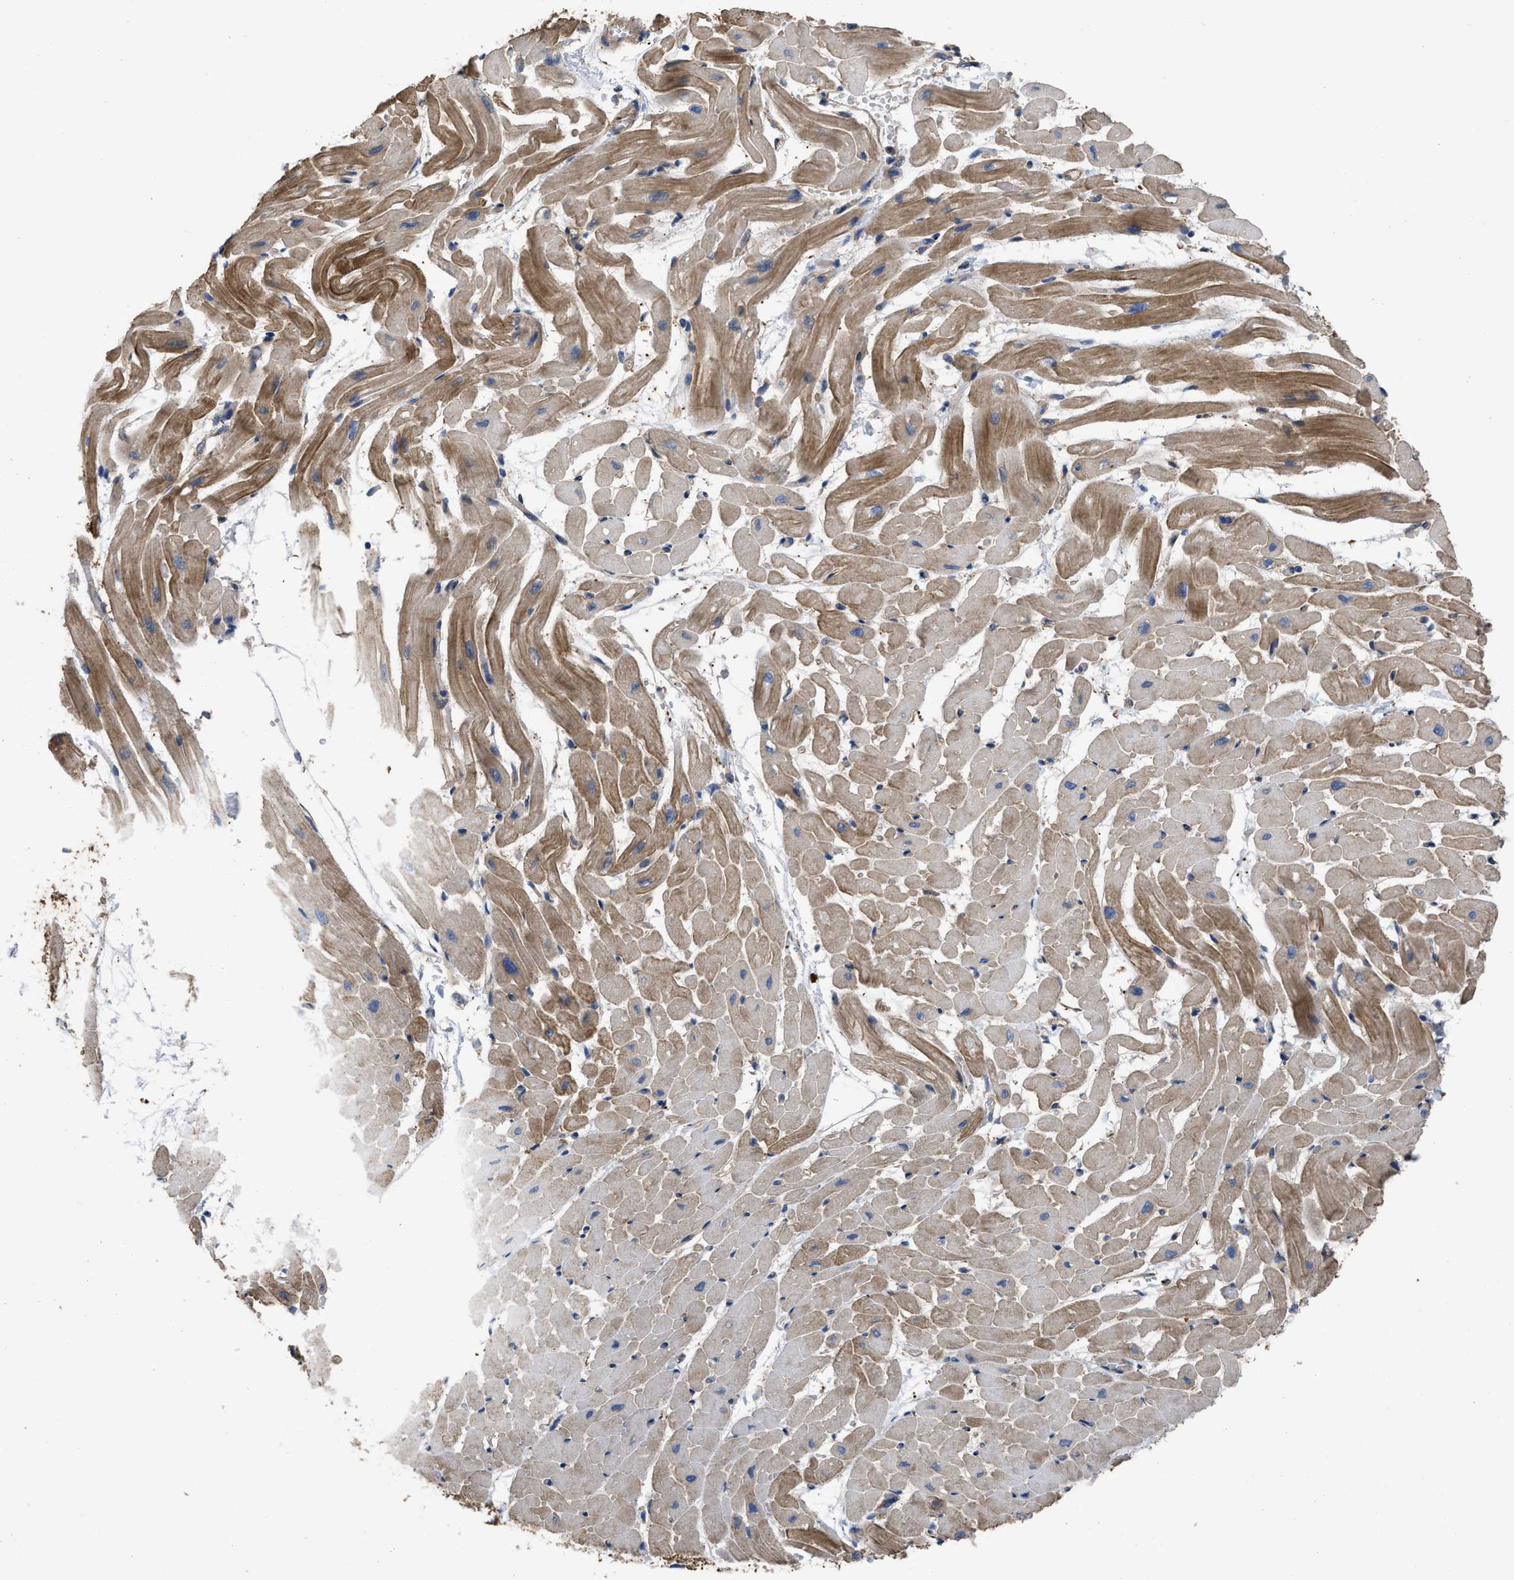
{"staining": {"intensity": "moderate", "quantity": "25%-75%", "location": "cytoplasmic/membranous"}, "tissue": "heart muscle", "cell_type": "Cardiomyocytes", "image_type": "normal", "snomed": [{"axis": "morphology", "description": "Normal tissue, NOS"}, {"axis": "topography", "description": "Heart"}], "caption": "Heart muscle stained with IHC exhibits moderate cytoplasmic/membranous staining in about 25%-75% of cardiomyocytes. (IHC, brightfield microscopy, high magnification).", "gene": "TRIOBP", "patient": {"sex": "male", "age": 45}}